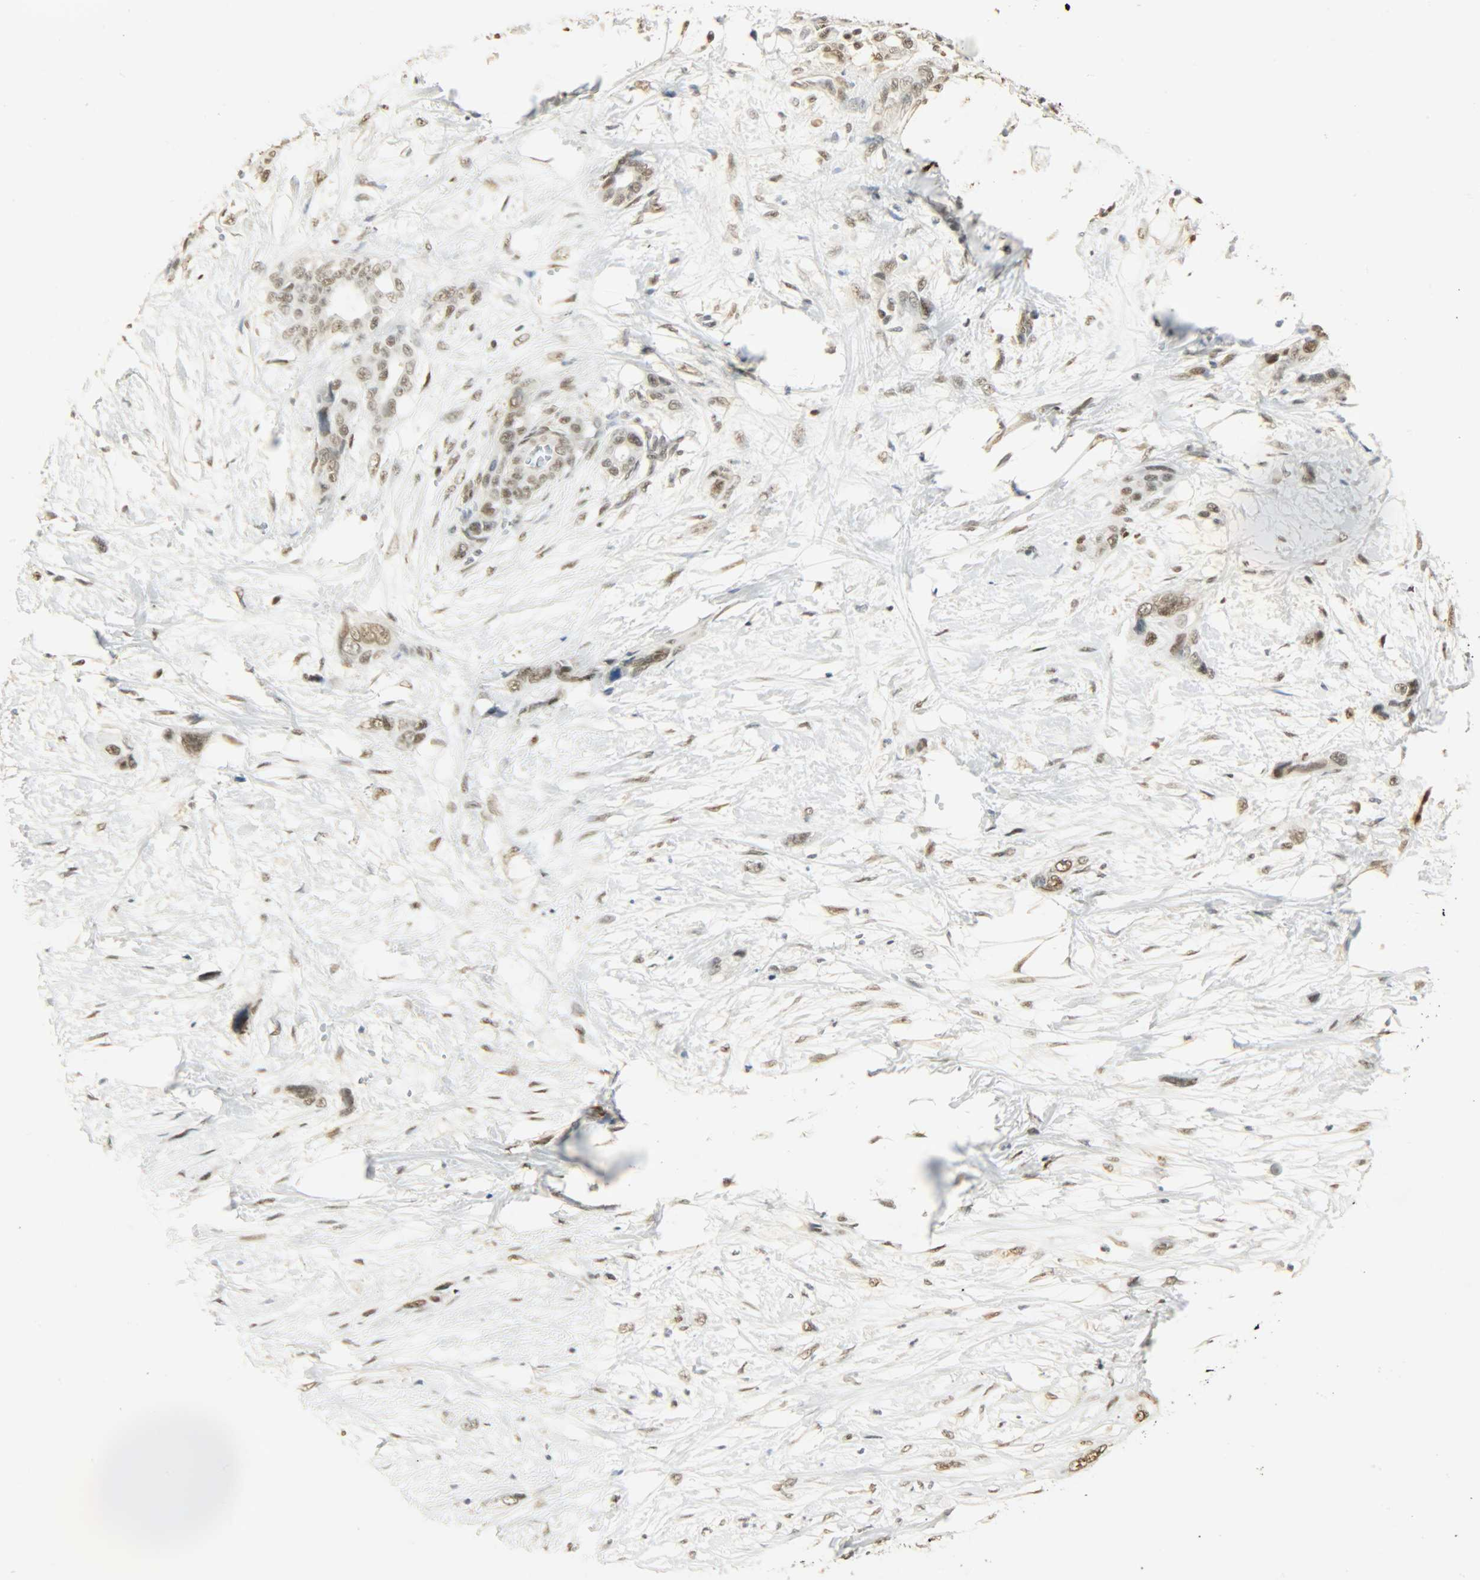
{"staining": {"intensity": "weak", "quantity": ">75%", "location": "nuclear"}, "tissue": "pancreatic cancer", "cell_type": "Tumor cells", "image_type": "cancer", "snomed": [{"axis": "morphology", "description": "Adenocarcinoma, NOS"}, {"axis": "topography", "description": "Pancreas"}], "caption": "The histopathology image shows staining of adenocarcinoma (pancreatic), revealing weak nuclear protein staining (brown color) within tumor cells. (DAB IHC, brown staining for protein, blue staining for nuclei).", "gene": "NGFR", "patient": {"sex": "male", "age": 46}}